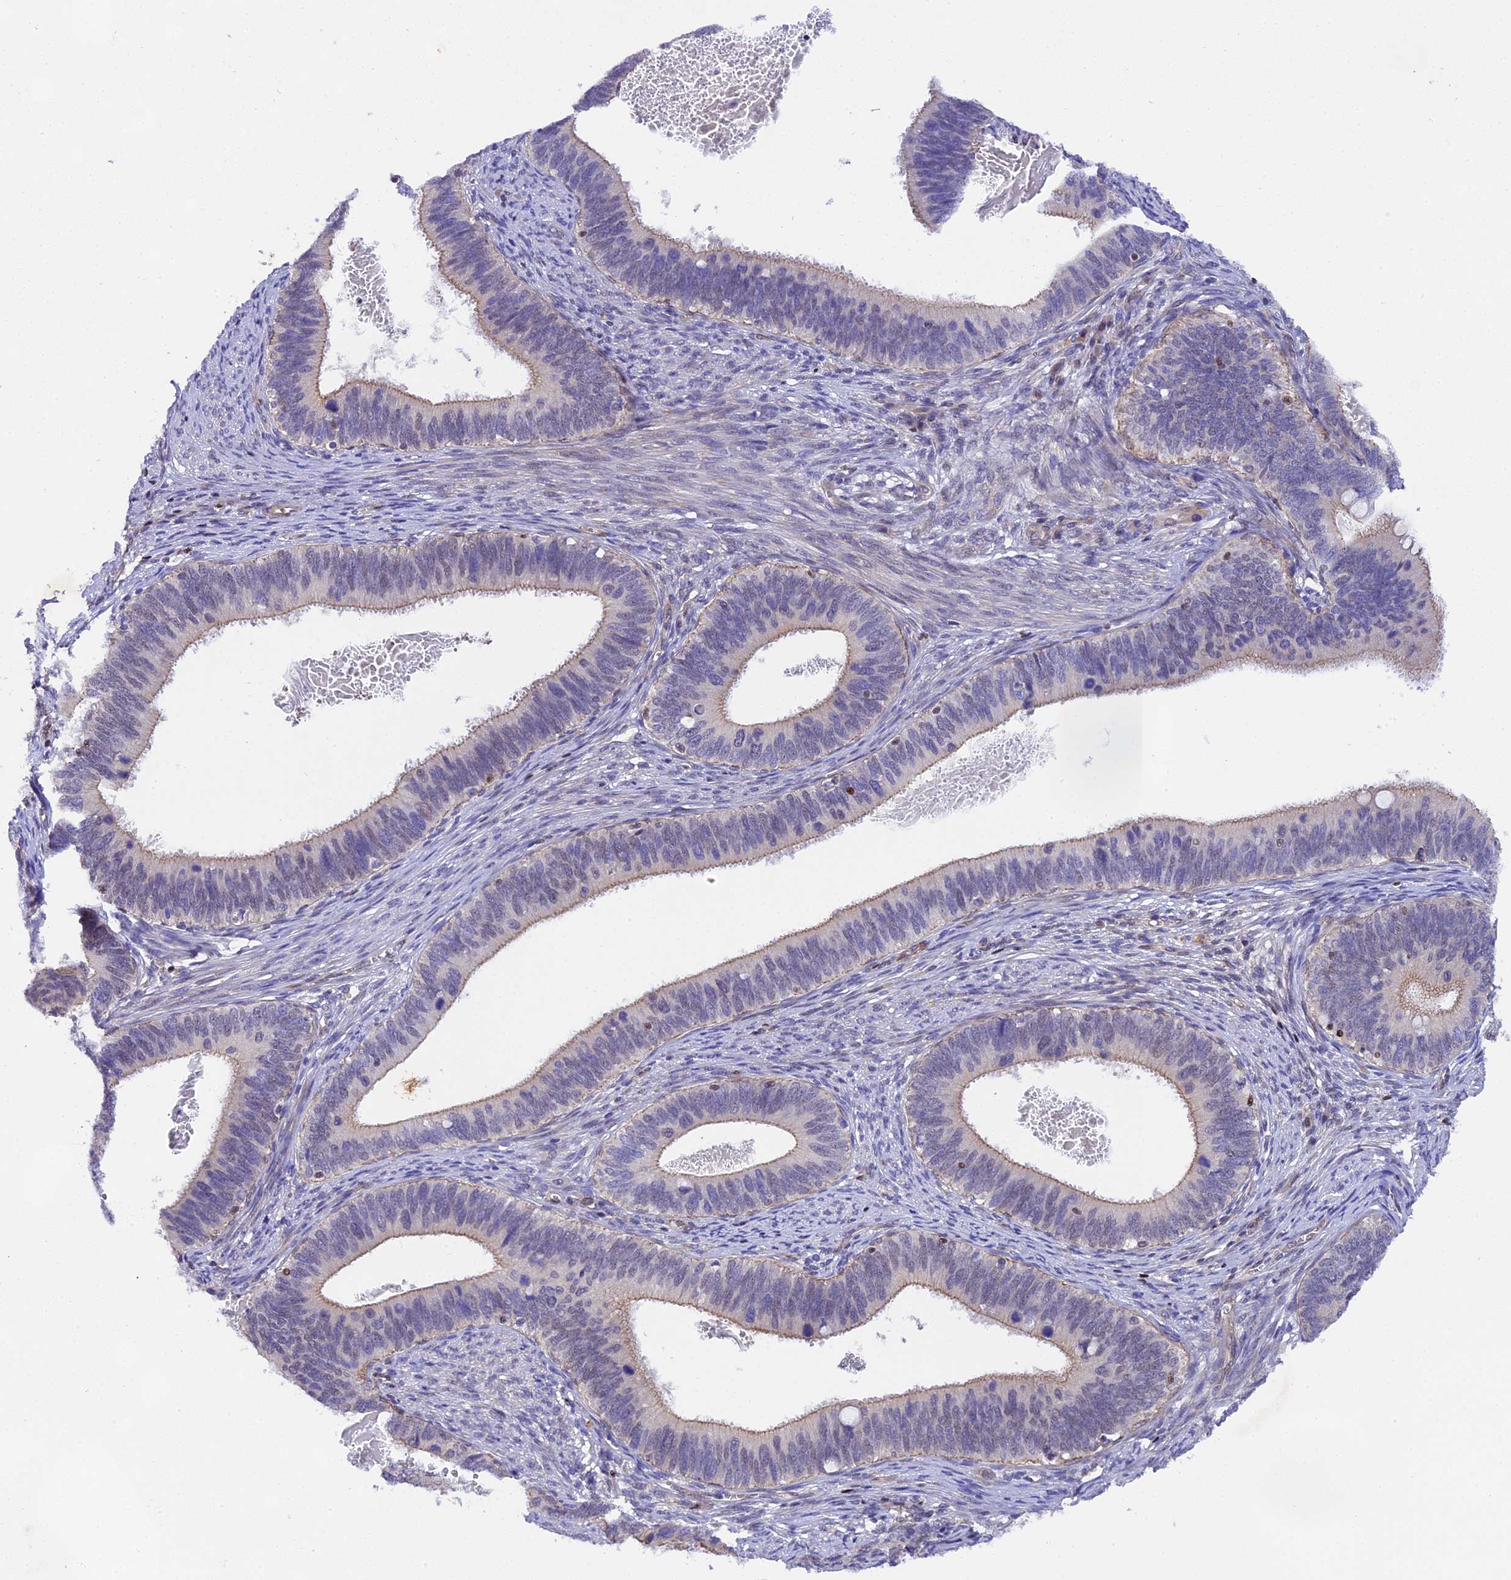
{"staining": {"intensity": "moderate", "quantity": "<25%", "location": "cytoplasmic/membranous"}, "tissue": "cervical cancer", "cell_type": "Tumor cells", "image_type": "cancer", "snomed": [{"axis": "morphology", "description": "Adenocarcinoma, NOS"}, {"axis": "topography", "description": "Cervix"}], "caption": "Moderate cytoplasmic/membranous staining for a protein is identified in approximately <25% of tumor cells of cervical cancer (adenocarcinoma) using immunohistochemistry (IHC).", "gene": "SP4", "patient": {"sex": "female", "age": 42}}